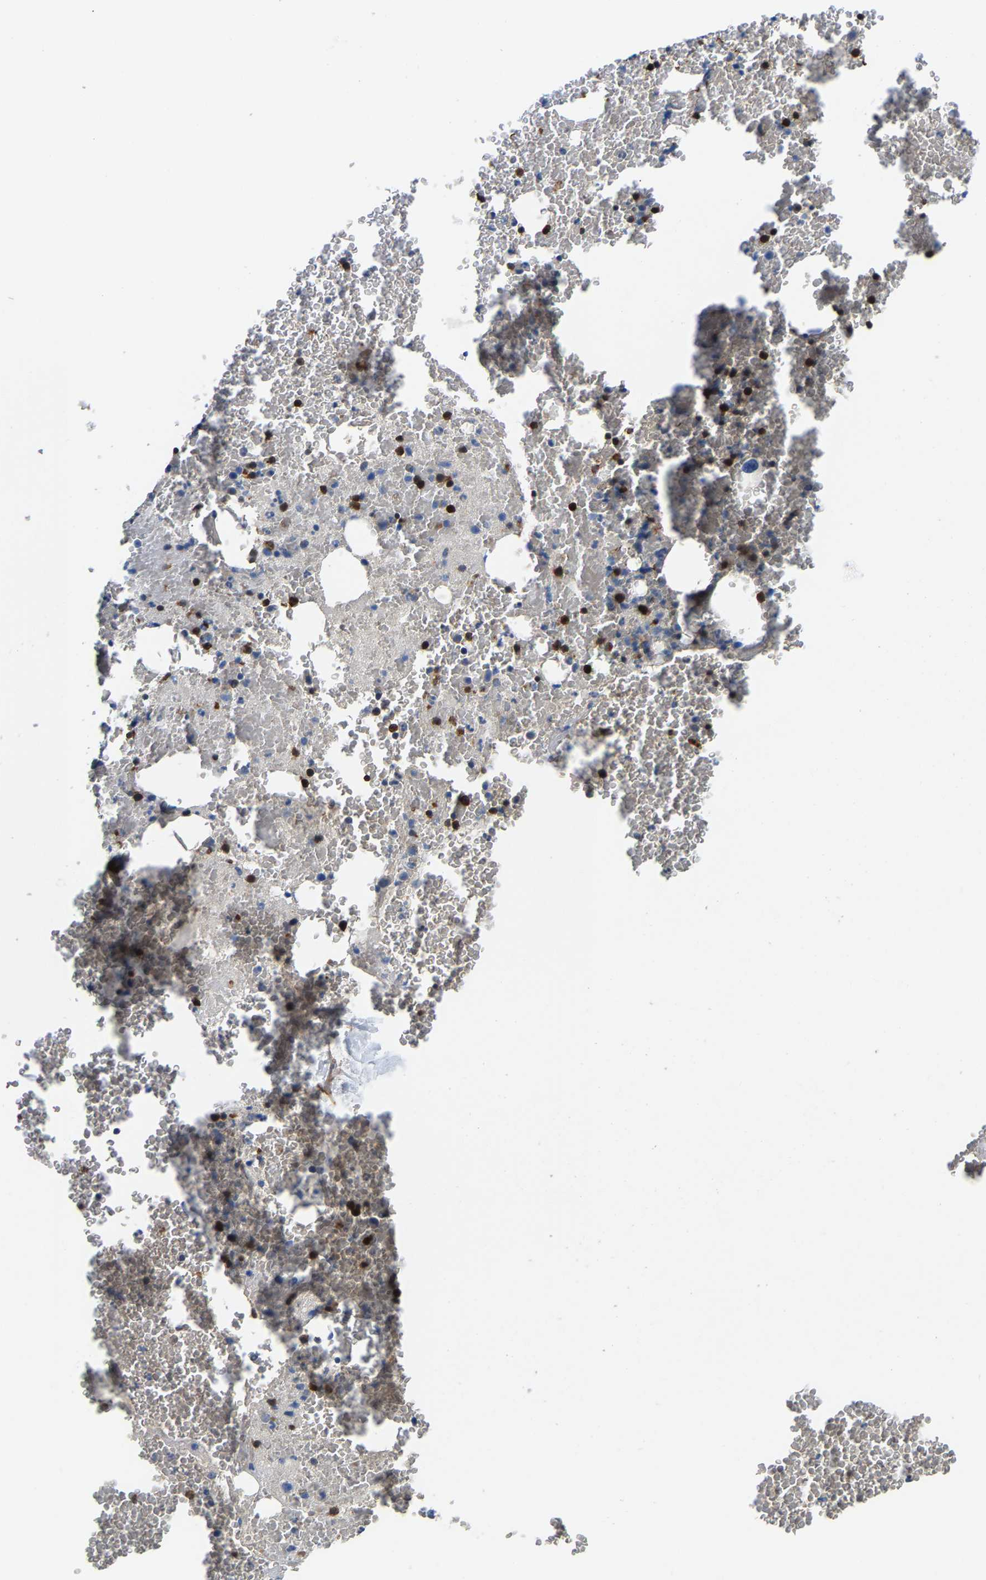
{"staining": {"intensity": "strong", "quantity": "<25%", "location": "cytoplasmic/membranous,nuclear"}, "tissue": "bone marrow", "cell_type": "Hematopoietic cells", "image_type": "normal", "snomed": [{"axis": "morphology", "description": "Normal tissue, NOS"}, {"axis": "morphology", "description": "Inflammation, NOS"}, {"axis": "topography", "description": "Bone marrow"}], "caption": "Protein staining exhibits strong cytoplasmic/membranous,nuclear expression in about <25% of hematopoietic cells in benign bone marrow. The staining is performed using DAB brown chromogen to label protein expression. The nuclei are counter-stained blue using hematoxylin.", "gene": "GIMAP7", "patient": {"sex": "male", "age": 47}}